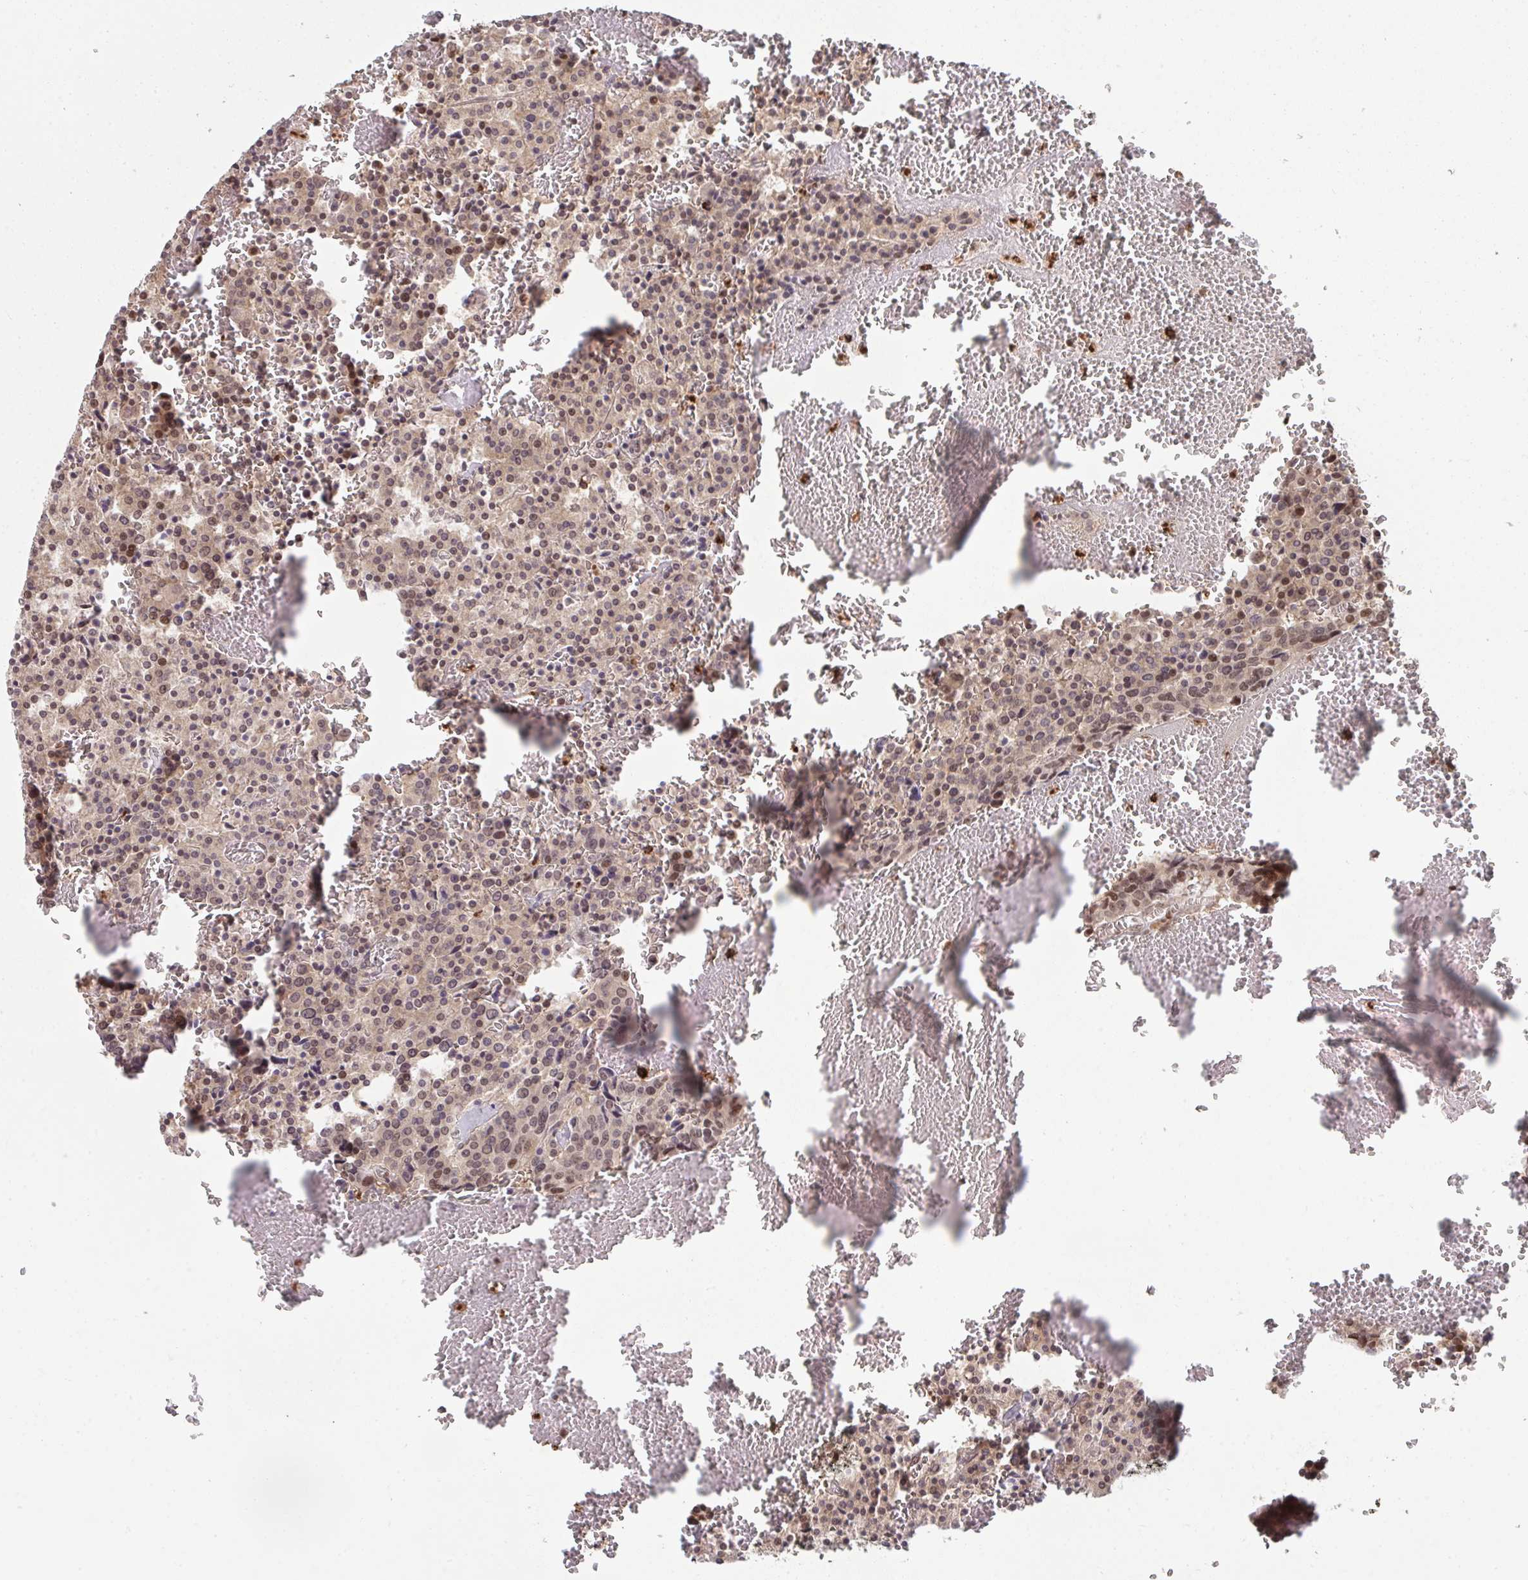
{"staining": {"intensity": "moderate", "quantity": ">75%", "location": "nuclear"}, "tissue": "carcinoid", "cell_type": "Tumor cells", "image_type": "cancer", "snomed": [{"axis": "morphology", "description": "Carcinoid, malignant, NOS"}, {"axis": "topography", "description": "Lung"}], "caption": "Immunohistochemical staining of carcinoid demonstrates medium levels of moderate nuclear positivity in about >75% of tumor cells. The staining was performed using DAB, with brown indicating positive protein expression. Nuclei are stained blue with hematoxylin.", "gene": "UXT", "patient": {"sex": "male", "age": 70}}